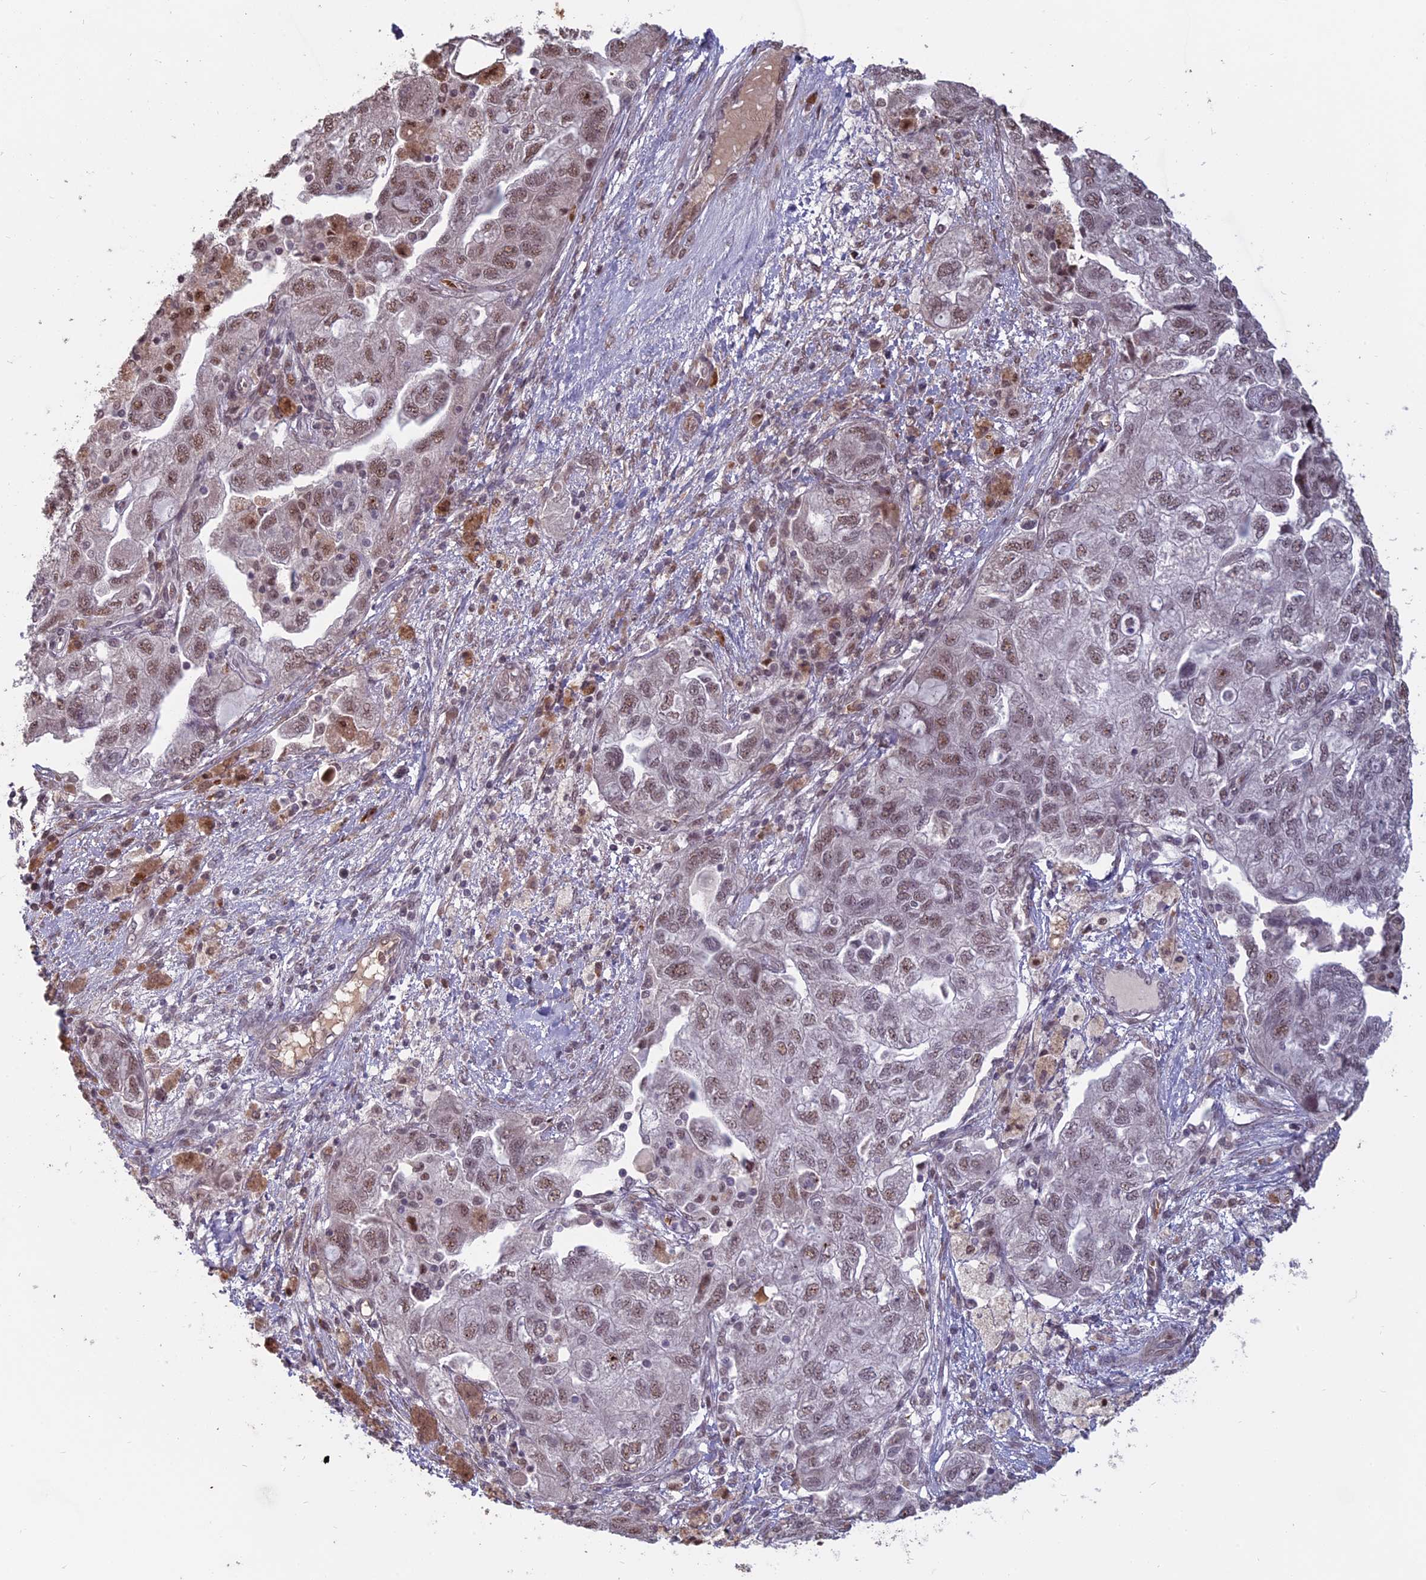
{"staining": {"intensity": "weak", "quantity": ">75%", "location": "nuclear"}, "tissue": "ovarian cancer", "cell_type": "Tumor cells", "image_type": "cancer", "snomed": [{"axis": "morphology", "description": "Carcinoma, NOS"}, {"axis": "morphology", "description": "Cystadenocarcinoma, serous, NOS"}, {"axis": "topography", "description": "Ovary"}], "caption": "An immunohistochemistry (IHC) histopathology image of neoplastic tissue is shown. Protein staining in brown highlights weak nuclear positivity in ovarian carcinoma within tumor cells. Nuclei are stained in blue.", "gene": "MFAP1", "patient": {"sex": "female", "age": 69}}